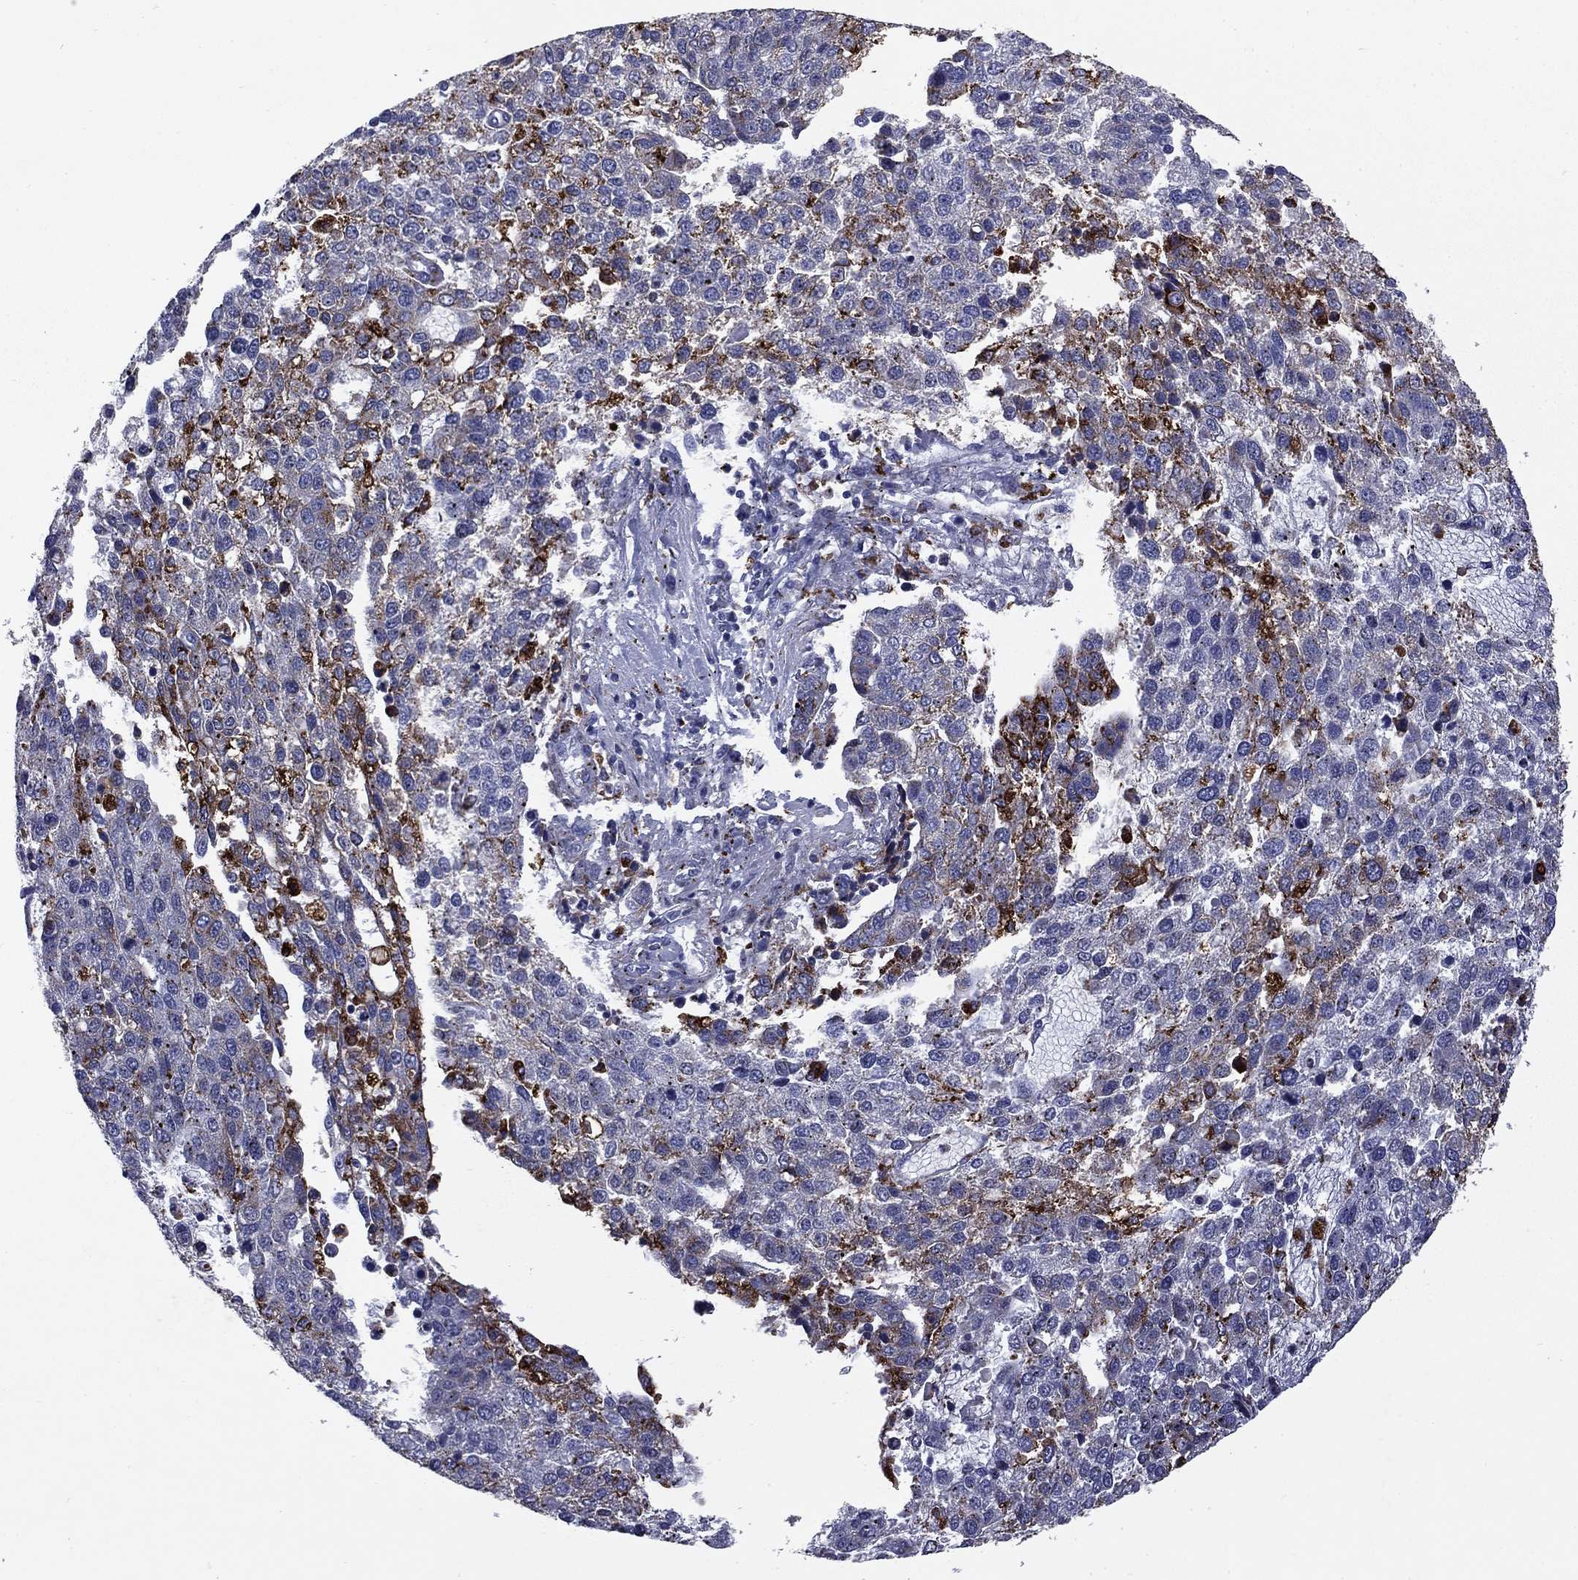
{"staining": {"intensity": "negative", "quantity": "none", "location": "none"}, "tissue": "pancreatic cancer", "cell_type": "Tumor cells", "image_type": "cancer", "snomed": [{"axis": "morphology", "description": "Adenocarcinoma, NOS"}, {"axis": "topography", "description": "Pancreas"}], "caption": "Immunohistochemistry image of neoplastic tissue: human adenocarcinoma (pancreatic) stained with DAB displays no significant protein staining in tumor cells.", "gene": "MADCAM1", "patient": {"sex": "female", "age": 61}}